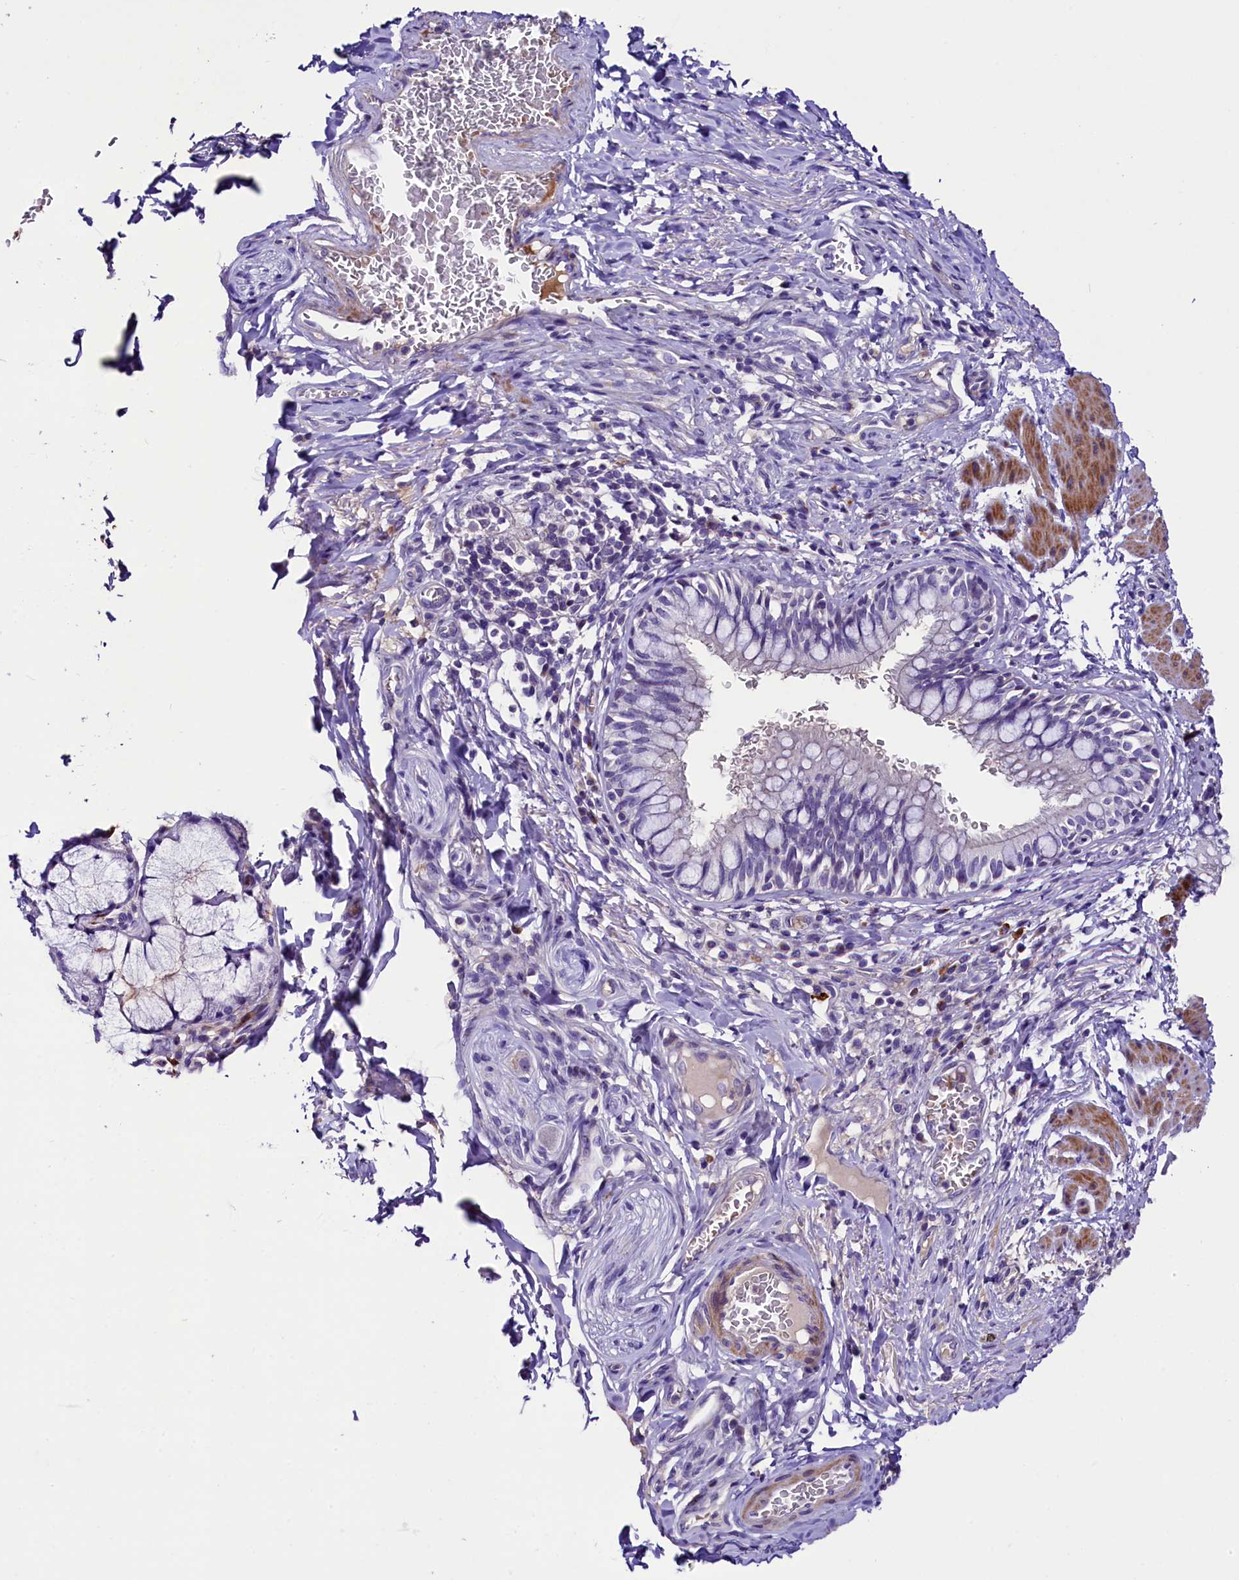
{"staining": {"intensity": "negative", "quantity": "none", "location": "none"}, "tissue": "bronchus", "cell_type": "Respiratory epithelial cells", "image_type": "normal", "snomed": [{"axis": "morphology", "description": "Normal tissue, NOS"}, {"axis": "topography", "description": "Cartilage tissue"}, {"axis": "topography", "description": "Bronchus"}], "caption": "Respiratory epithelial cells show no significant staining in unremarkable bronchus. (DAB immunohistochemistry (IHC) with hematoxylin counter stain).", "gene": "MEX3B", "patient": {"sex": "female", "age": 36}}